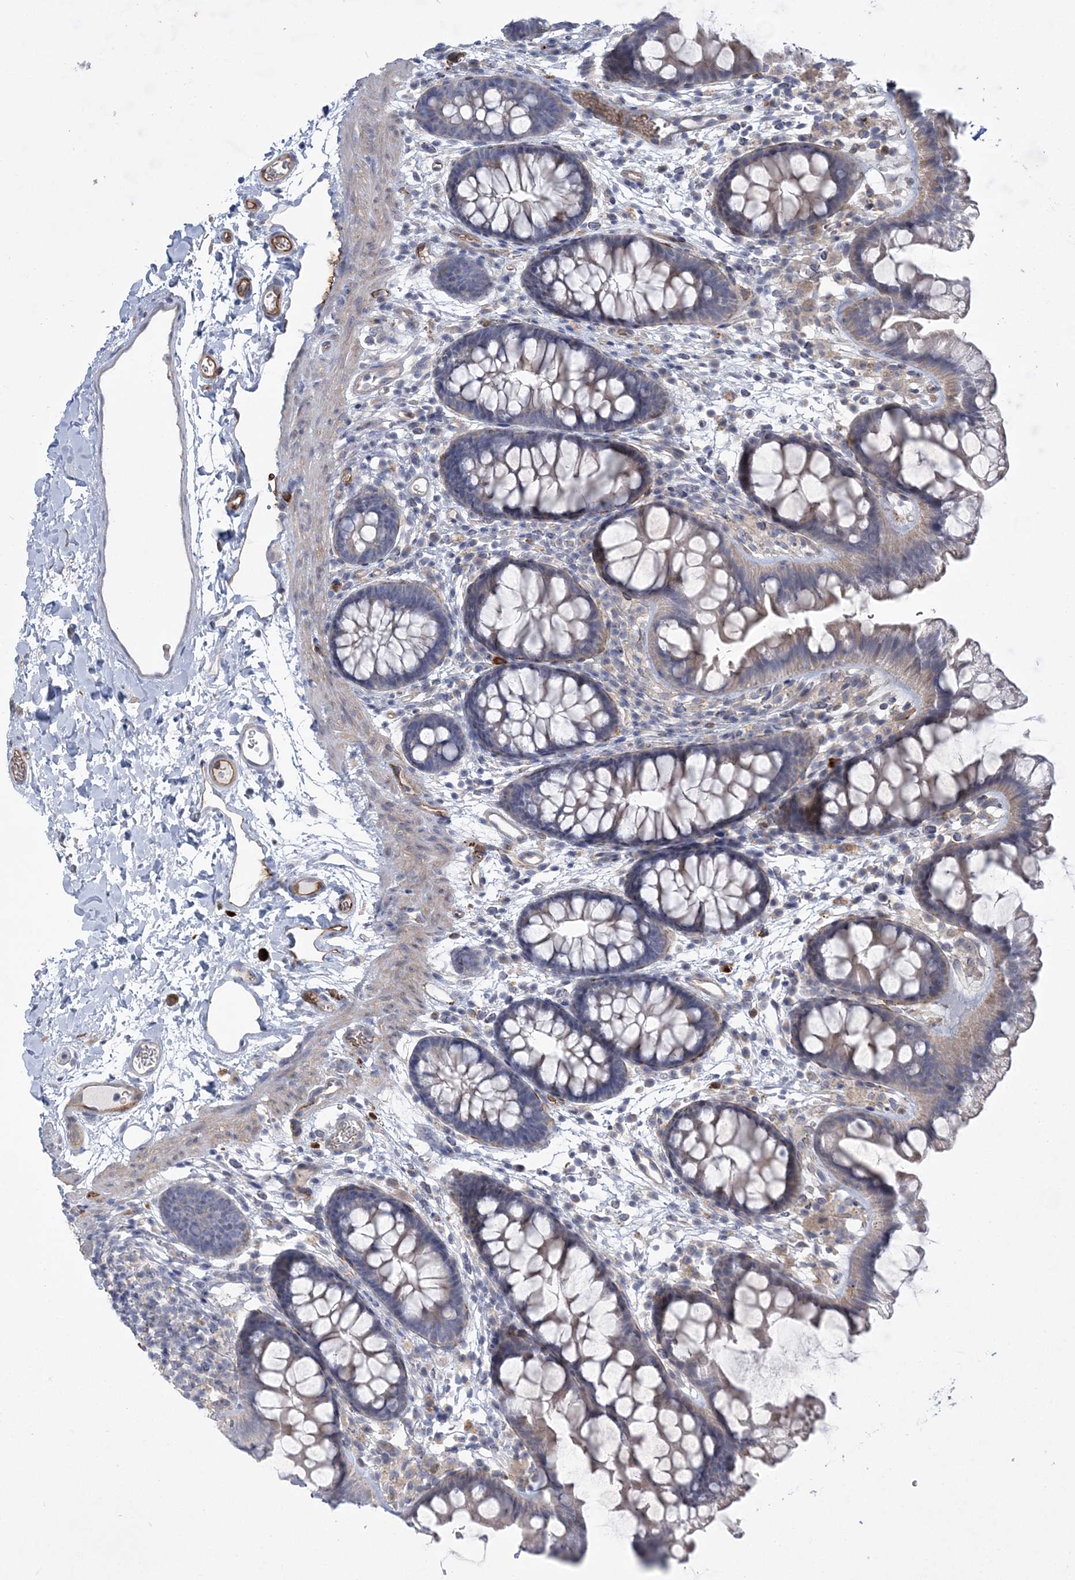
{"staining": {"intensity": "weak", "quantity": "25%-75%", "location": "cytoplasmic/membranous"}, "tissue": "colon", "cell_type": "Endothelial cells", "image_type": "normal", "snomed": [{"axis": "morphology", "description": "Normal tissue, NOS"}, {"axis": "topography", "description": "Colon"}], "caption": "This histopathology image reveals IHC staining of unremarkable colon, with low weak cytoplasmic/membranous positivity in approximately 25%-75% of endothelial cells.", "gene": "CALN1", "patient": {"sex": "female", "age": 62}}